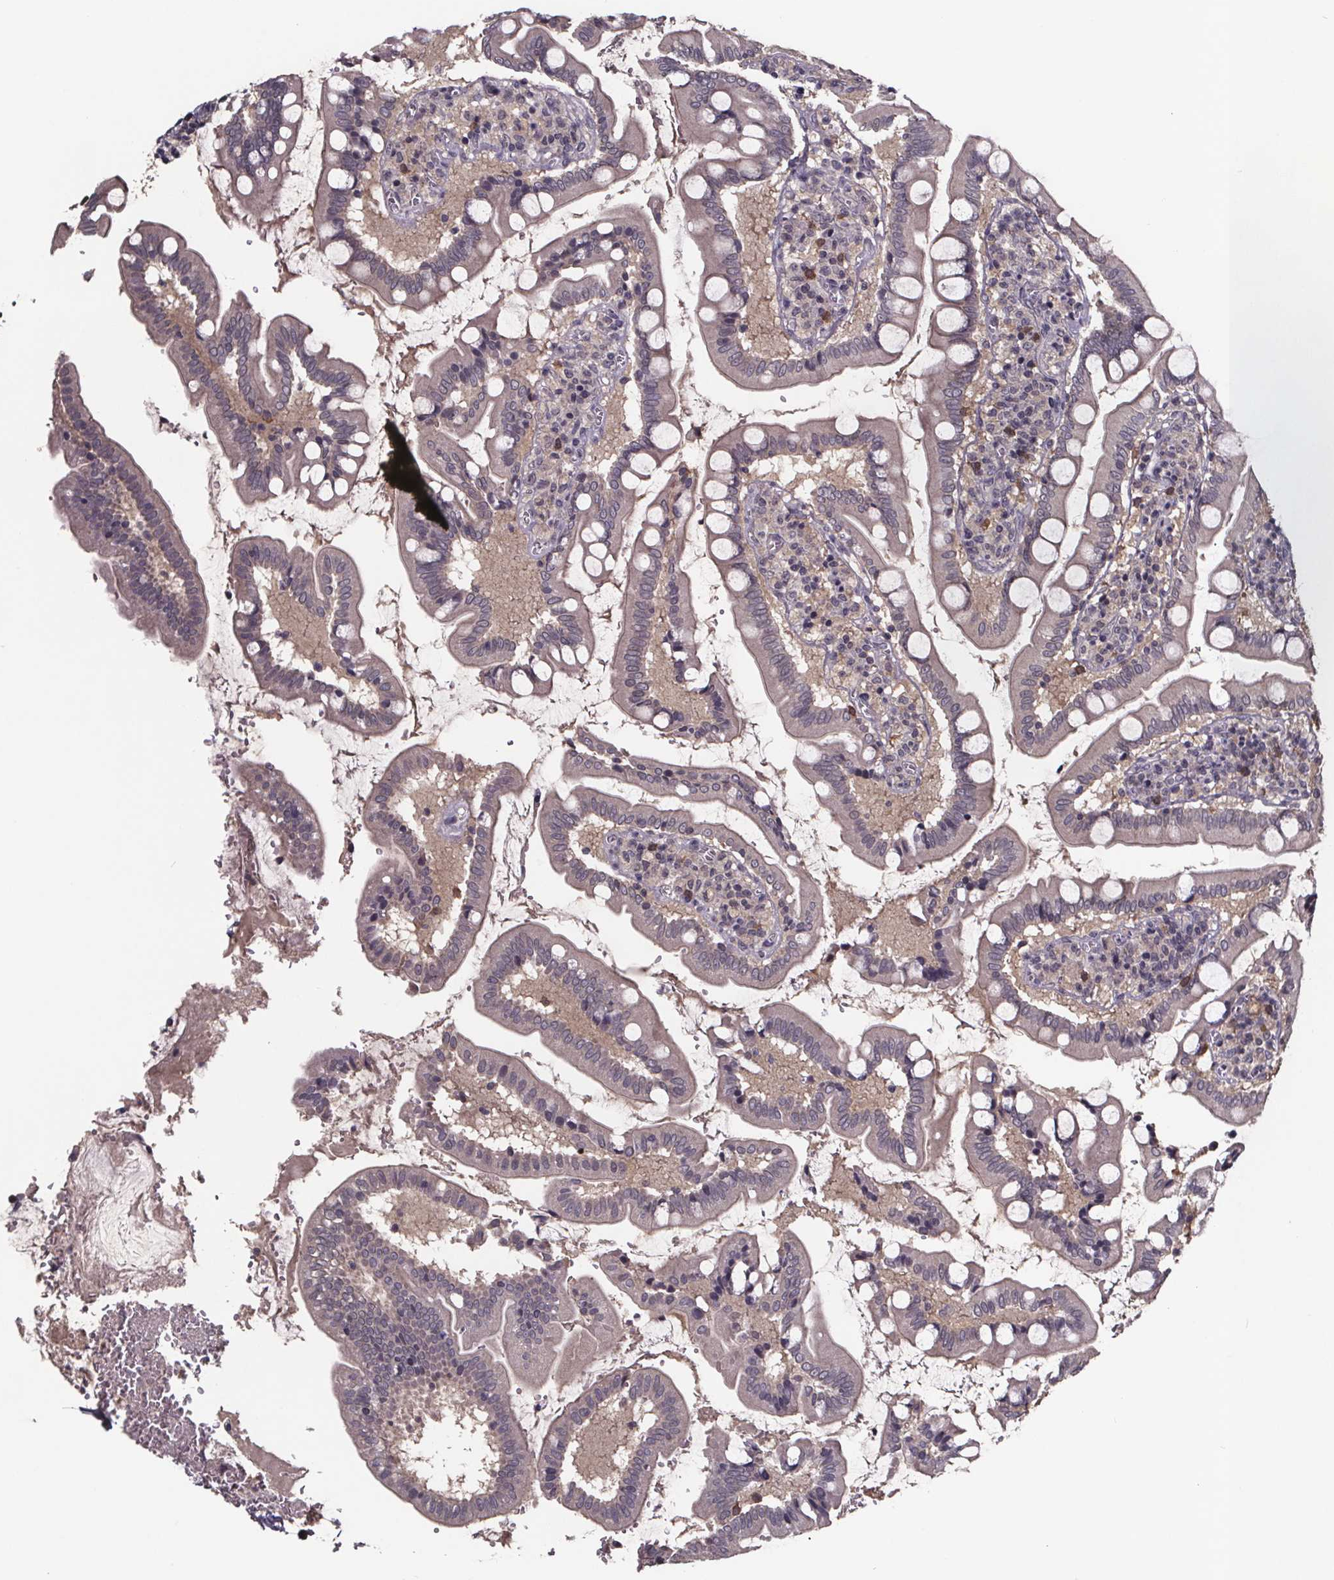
{"staining": {"intensity": "weak", "quantity": "25%-75%", "location": "cytoplasmic/membranous"}, "tissue": "small intestine", "cell_type": "Glandular cells", "image_type": "normal", "snomed": [{"axis": "morphology", "description": "Normal tissue, NOS"}, {"axis": "topography", "description": "Small intestine"}], "caption": "High-magnification brightfield microscopy of unremarkable small intestine stained with DAB (brown) and counterstained with hematoxylin (blue). glandular cells exhibit weak cytoplasmic/membranous positivity is seen in about25%-75% of cells. The staining was performed using DAB, with brown indicating positive protein expression. Nuclei are stained blue with hematoxylin.", "gene": "SMIM1", "patient": {"sex": "female", "age": 56}}